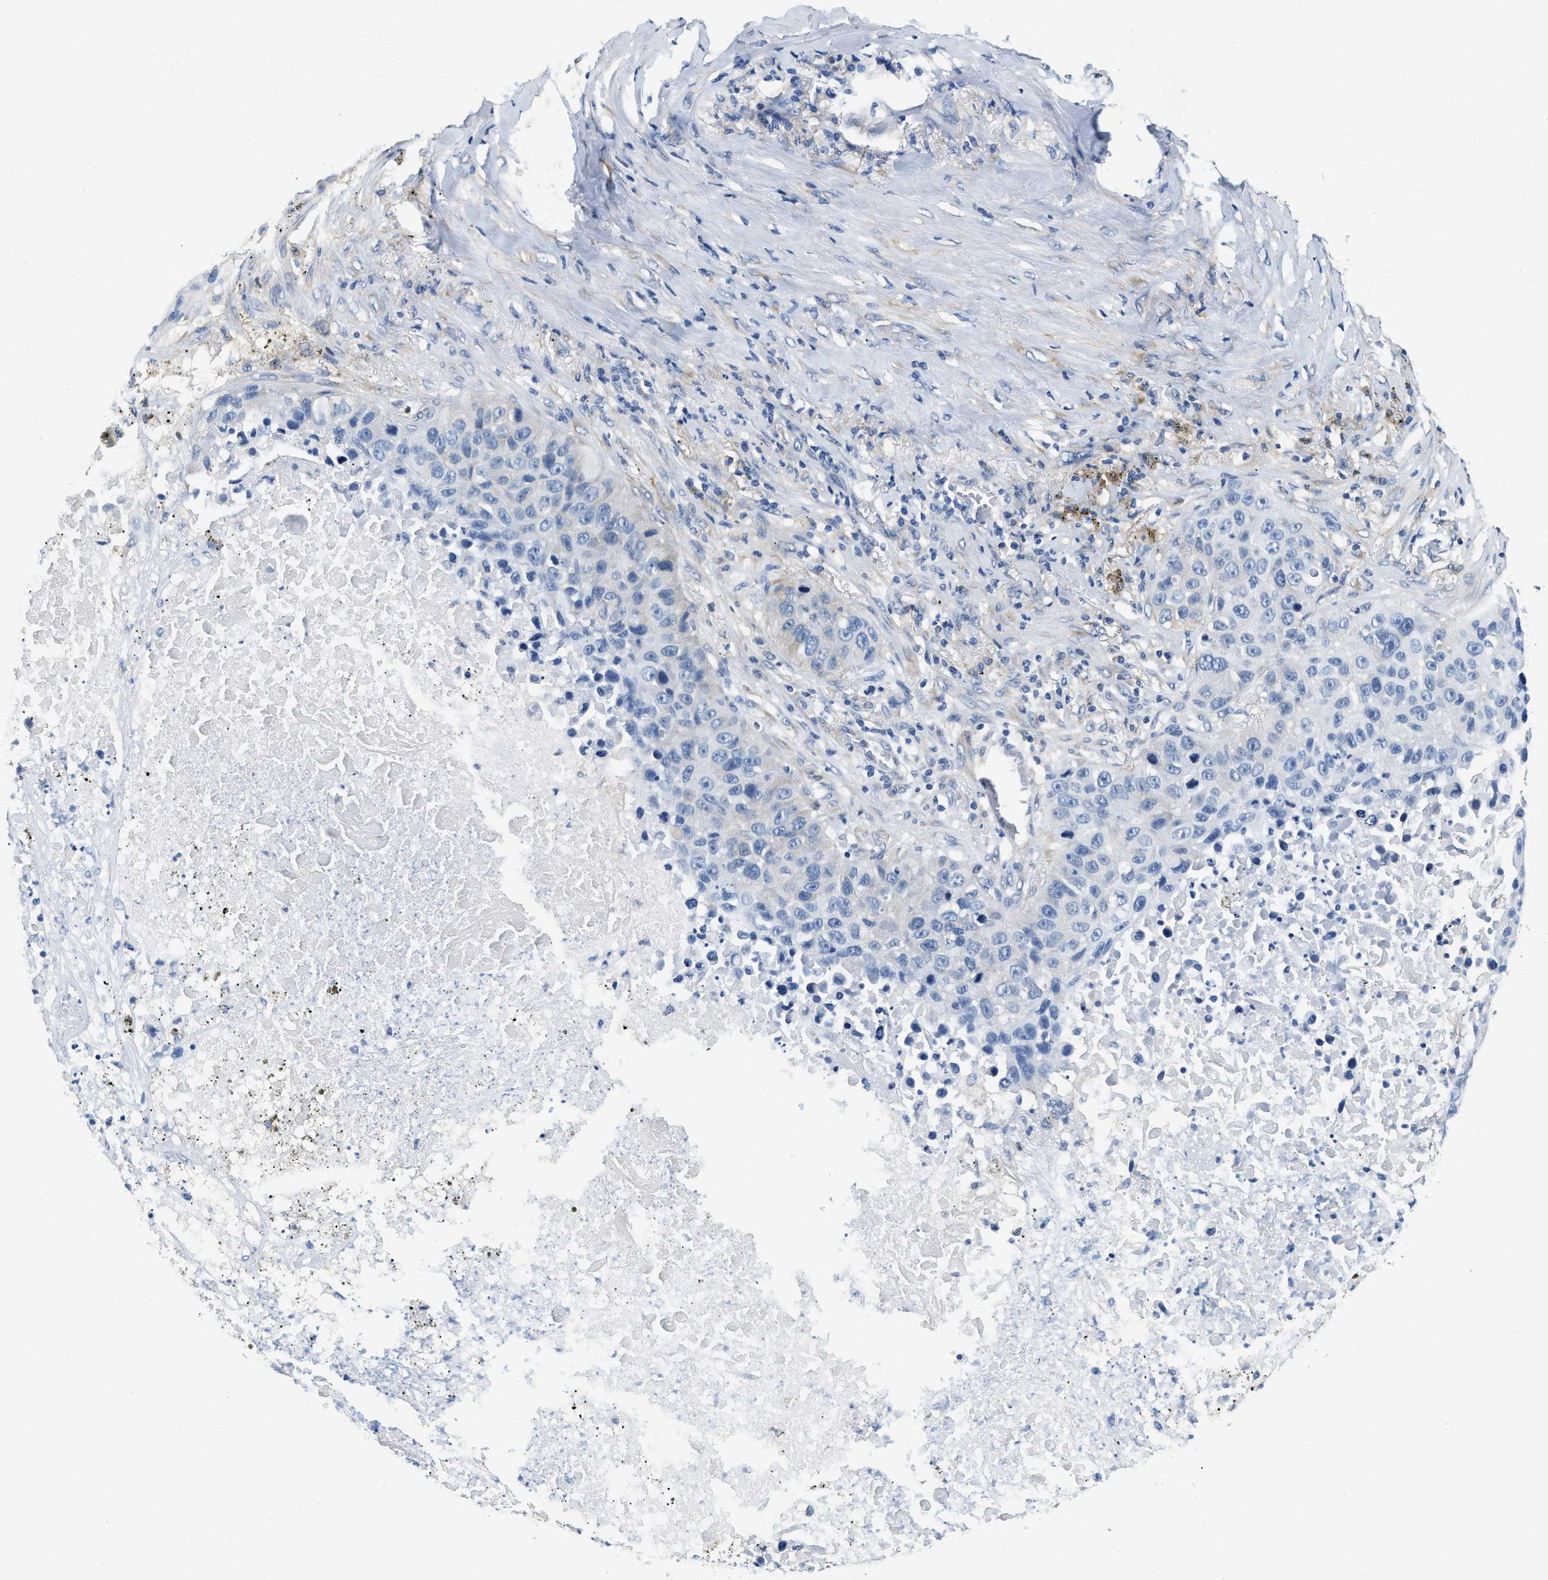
{"staining": {"intensity": "negative", "quantity": "none", "location": "none"}, "tissue": "lung cancer", "cell_type": "Tumor cells", "image_type": "cancer", "snomed": [{"axis": "morphology", "description": "Squamous cell carcinoma, NOS"}, {"axis": "topography", "description": "Lung"}], "caption": "Tumor cells show no significant protein positivity in lung cancer (squamous cell carcinoma).", "gene": "EIF2AK2", "patient": {"sex": "male", "age": 57}}